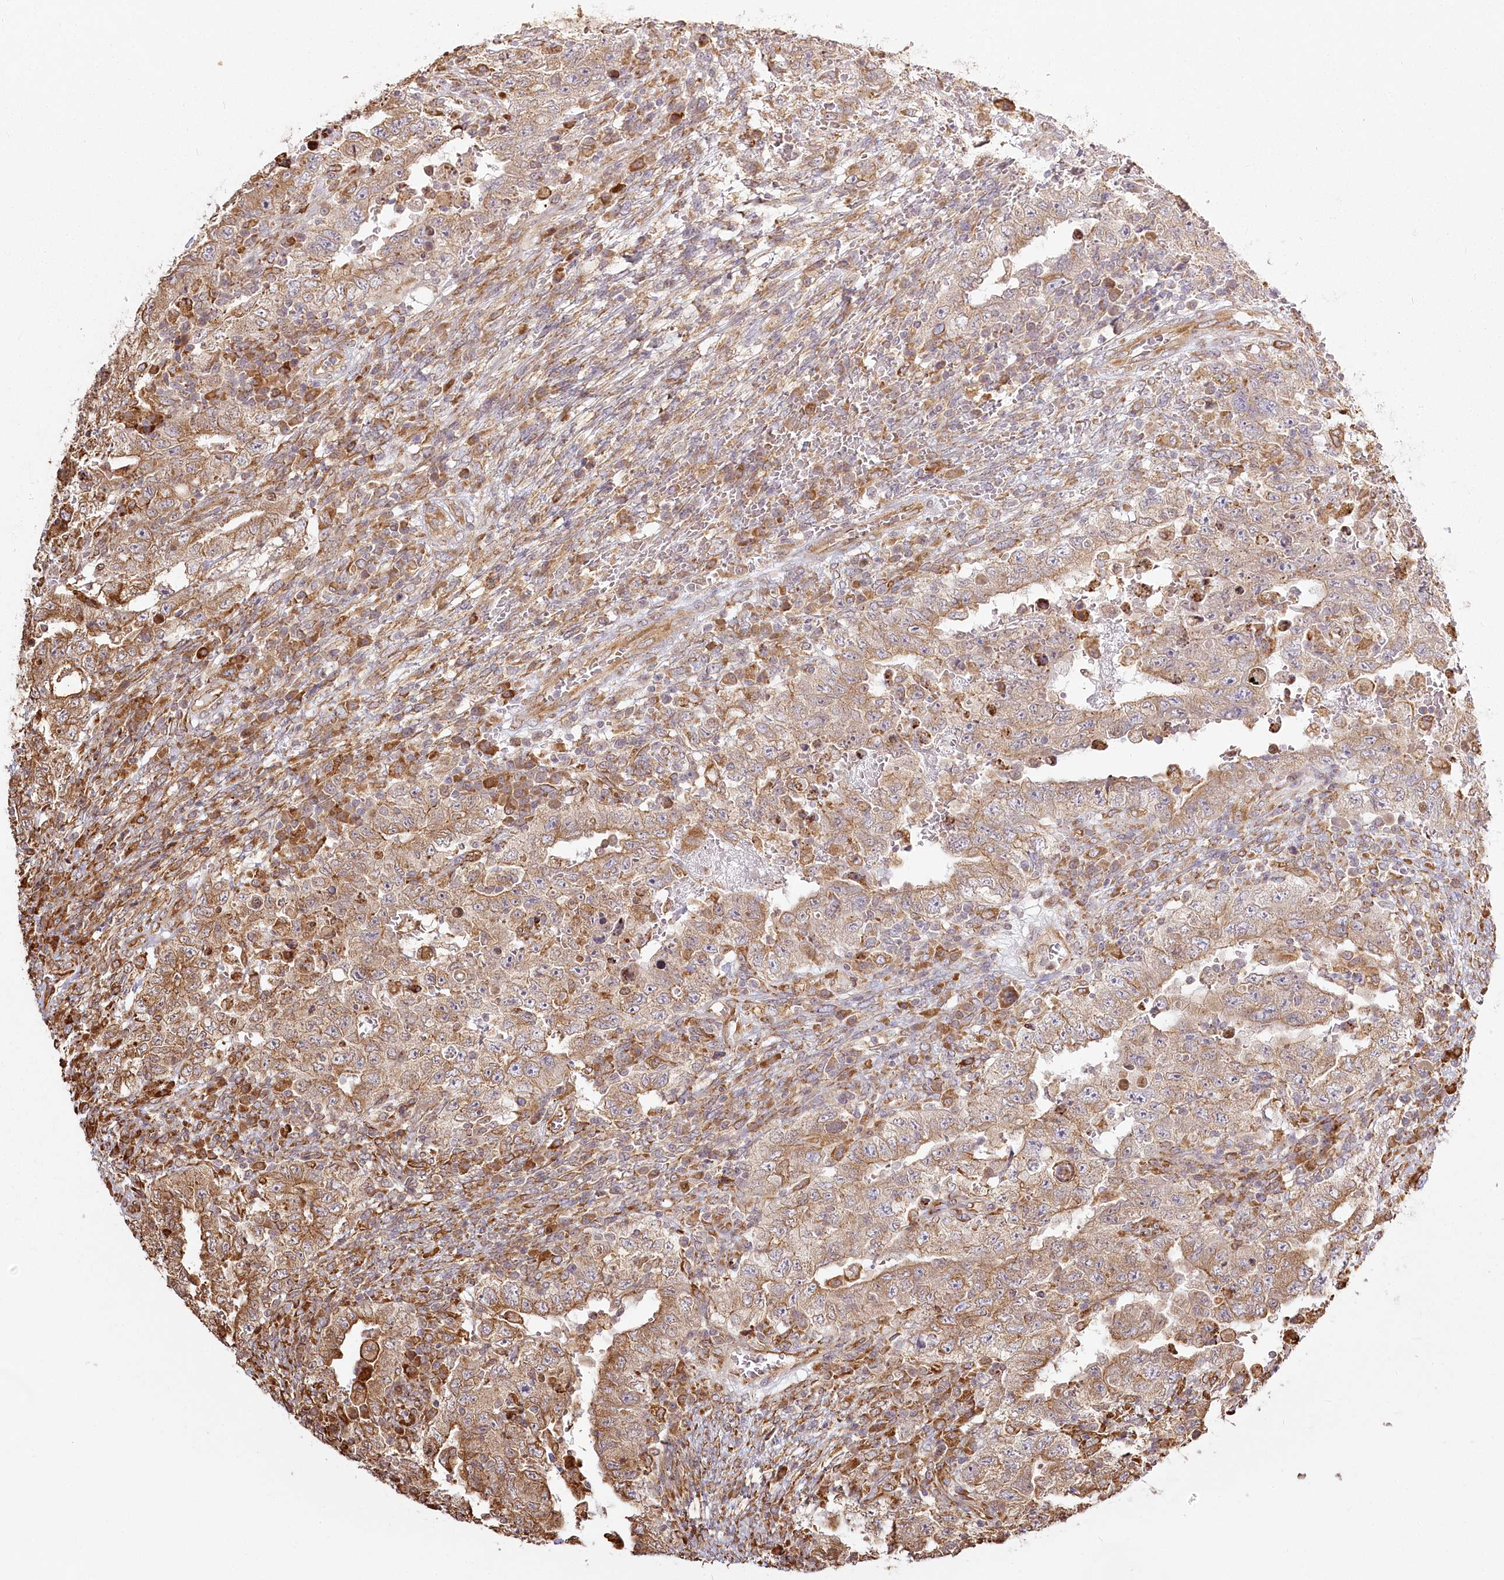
{"staining": {"intensity": "moderate", "quantity": ">75%", "location": "cytoplasmic/membranous"}, "tissue": "testis cancer", "cell_type": "Tumor cells", "image_type": "cancer", "snomed": [{"axis": "morphology", "description": "Carcinoma, Embryonal, NOS"}, {"axis": "topography", "description": "Testis"}], "caption": "Protein staining of testis embryonal carcinoma tissue reveals moderate cytoplasmic/membranous expression in approximately >75% of tumor cells.", "gene": "FAM13A", "patient": {"sex": "male", "age": 26}}